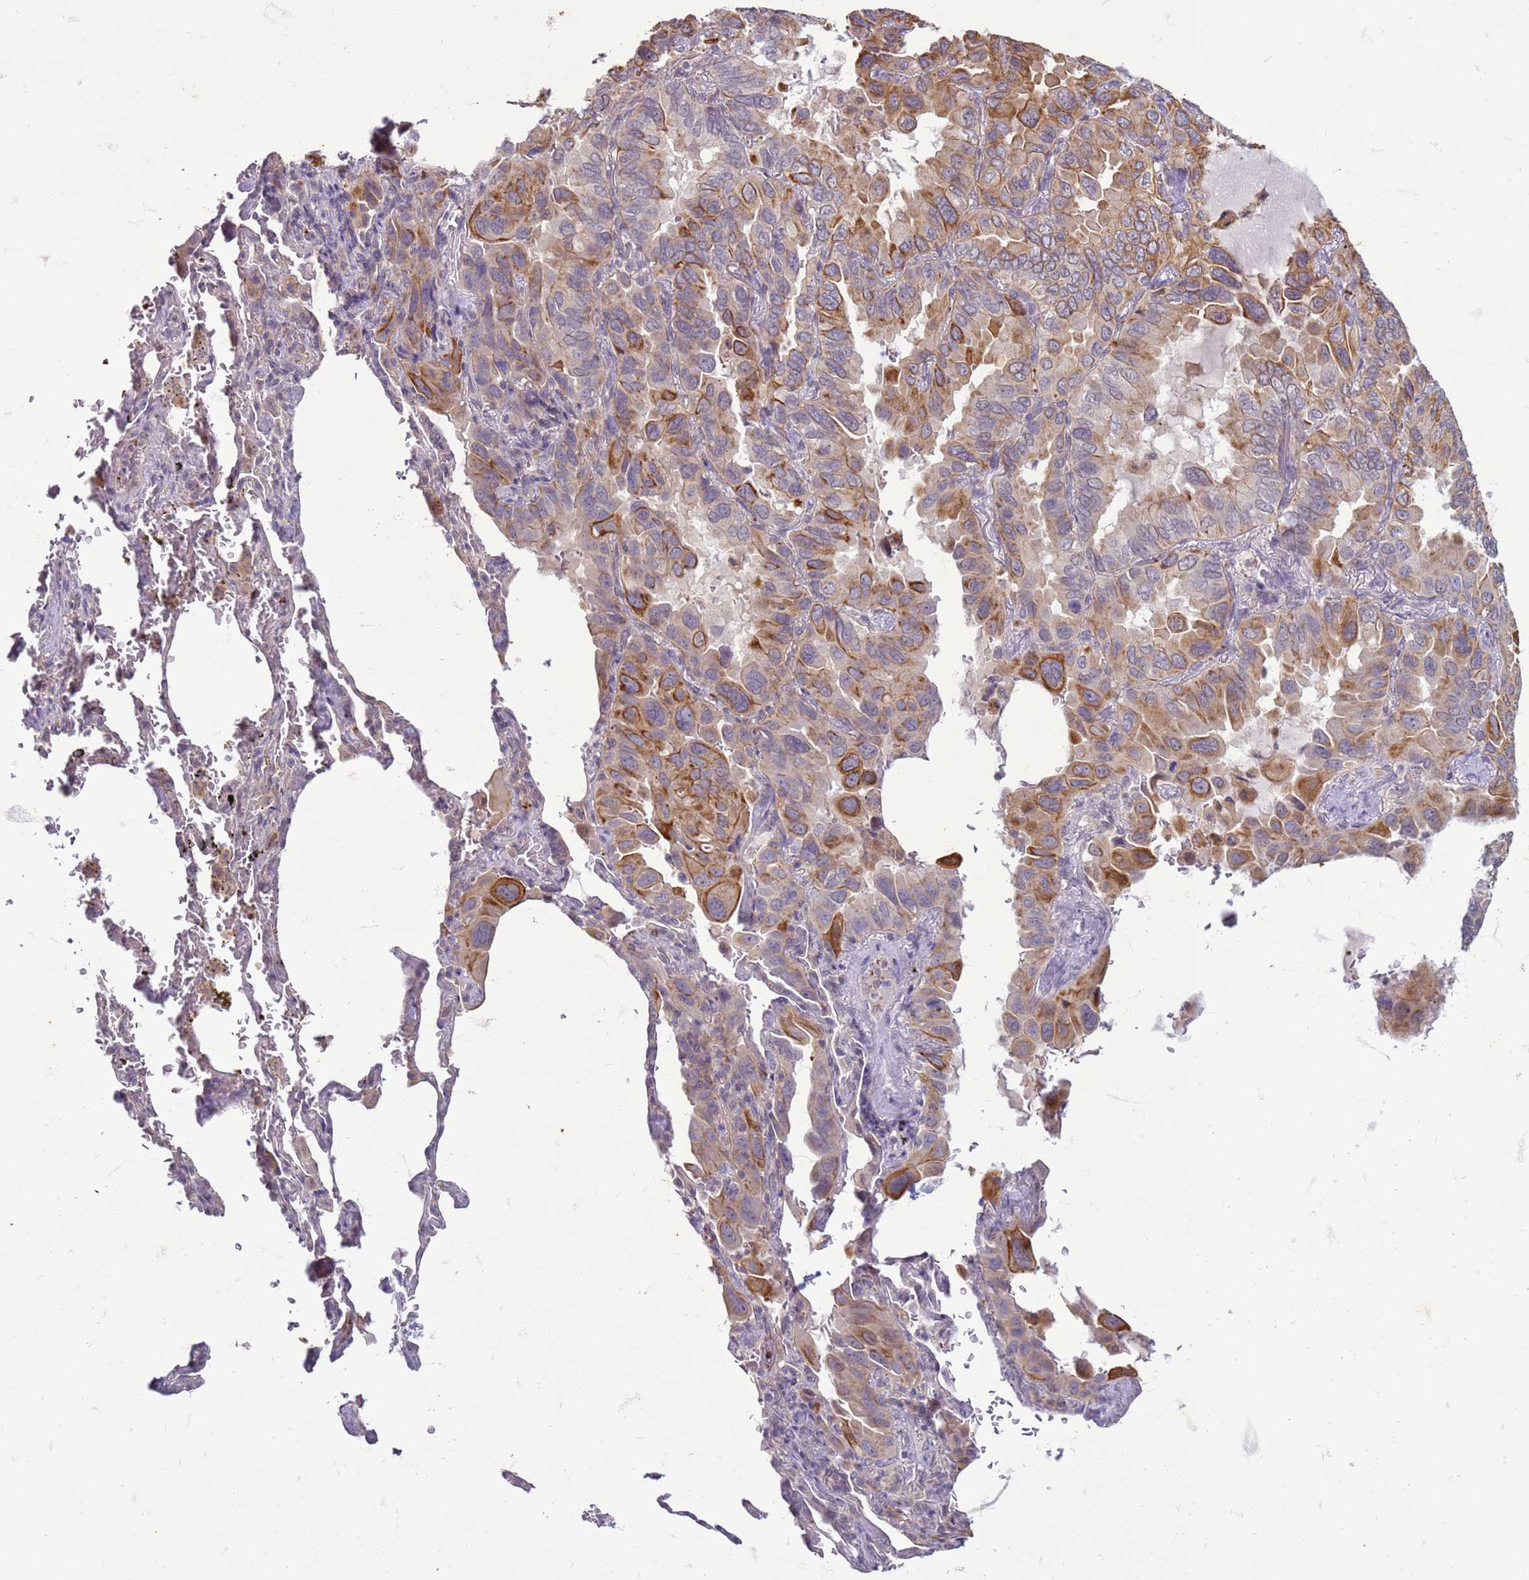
{"staining": {"intensity": "moderate", "quantity": ">75%", "location": "cytoplasmic/membranous"}, "tissue": "lung cancer", "cell_type": "Tumor cells", "image_type": "cancer", "snomed": [{"axis": "morphology", "description": "Adenocarcinoma, NOS"}, {"axis": "topography", "description": "Lung"}], "caption": "Lung cancer (adenocarcinoma) was stained to show a protein in brown. There is medium levels of moderate cytoplasmic/membranous expression in about >75% of tumor cells. The protein of interest is shown in brown color, while the nuclei are stained blue.", "gene": "SLC15A3", "patient": {"sex": "male", "age": 64}}